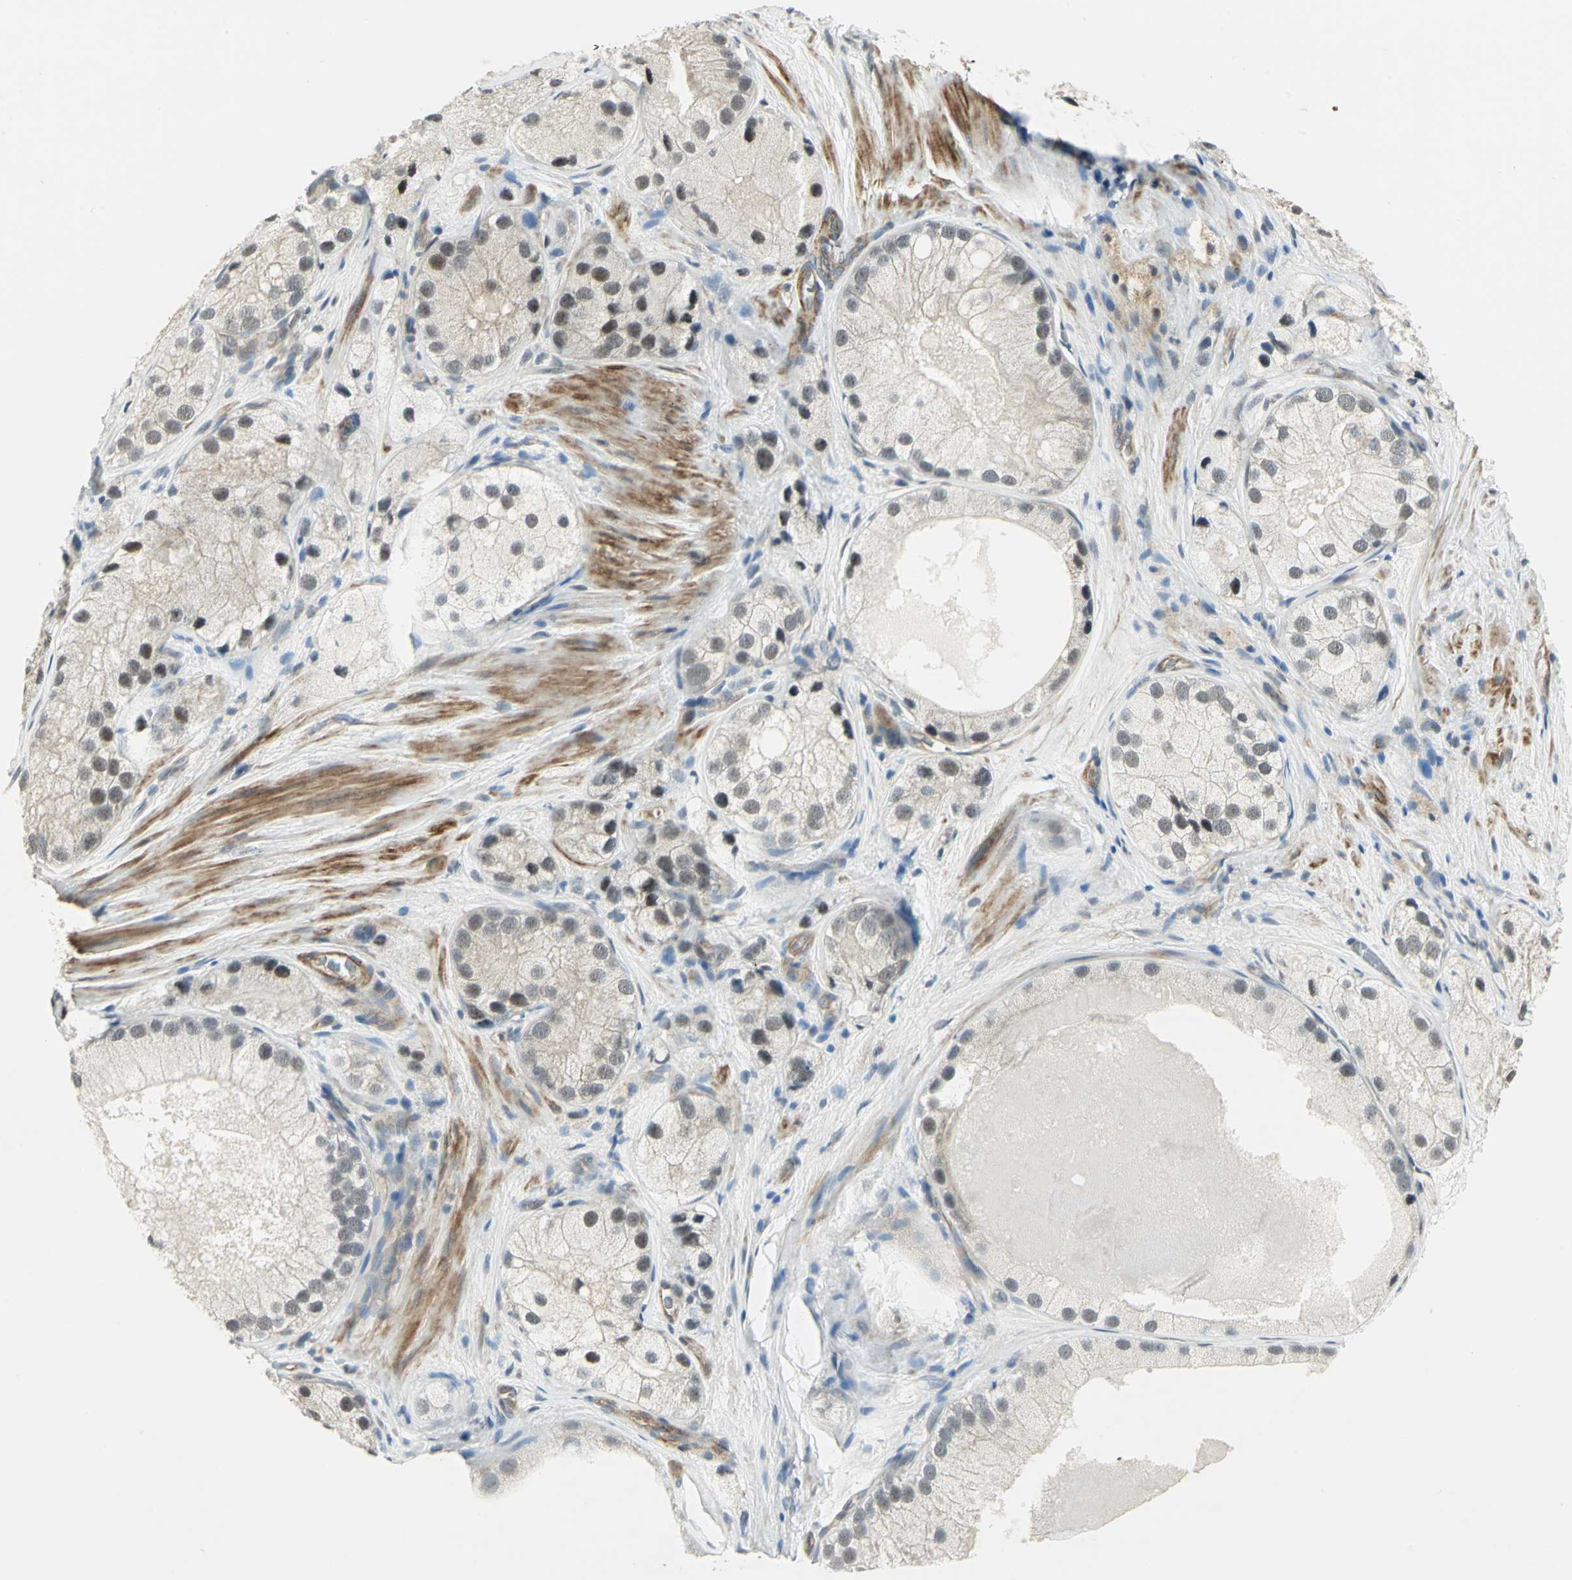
{"staining": {"intensity": "weak", "quantity": "<25%", "location": "cytoplasmic/membranous,nuclear"}, "tissue": "prostate cancer", "cell_type": "Tumor cells", "image_type": "cancer", "snomed": [{"axis": "morphology", "description": "Adenocarcinoma, Low grade"}, {"axis": "topography", "description": "Prostate"}], "caption": "The photomicrograph reveals no significant staining in tumor cells of prostate cancer (adenocarcinoma (low-grade)).", "gene": "PLAGL2", "patient": {"sex": "male", "age": 69}}